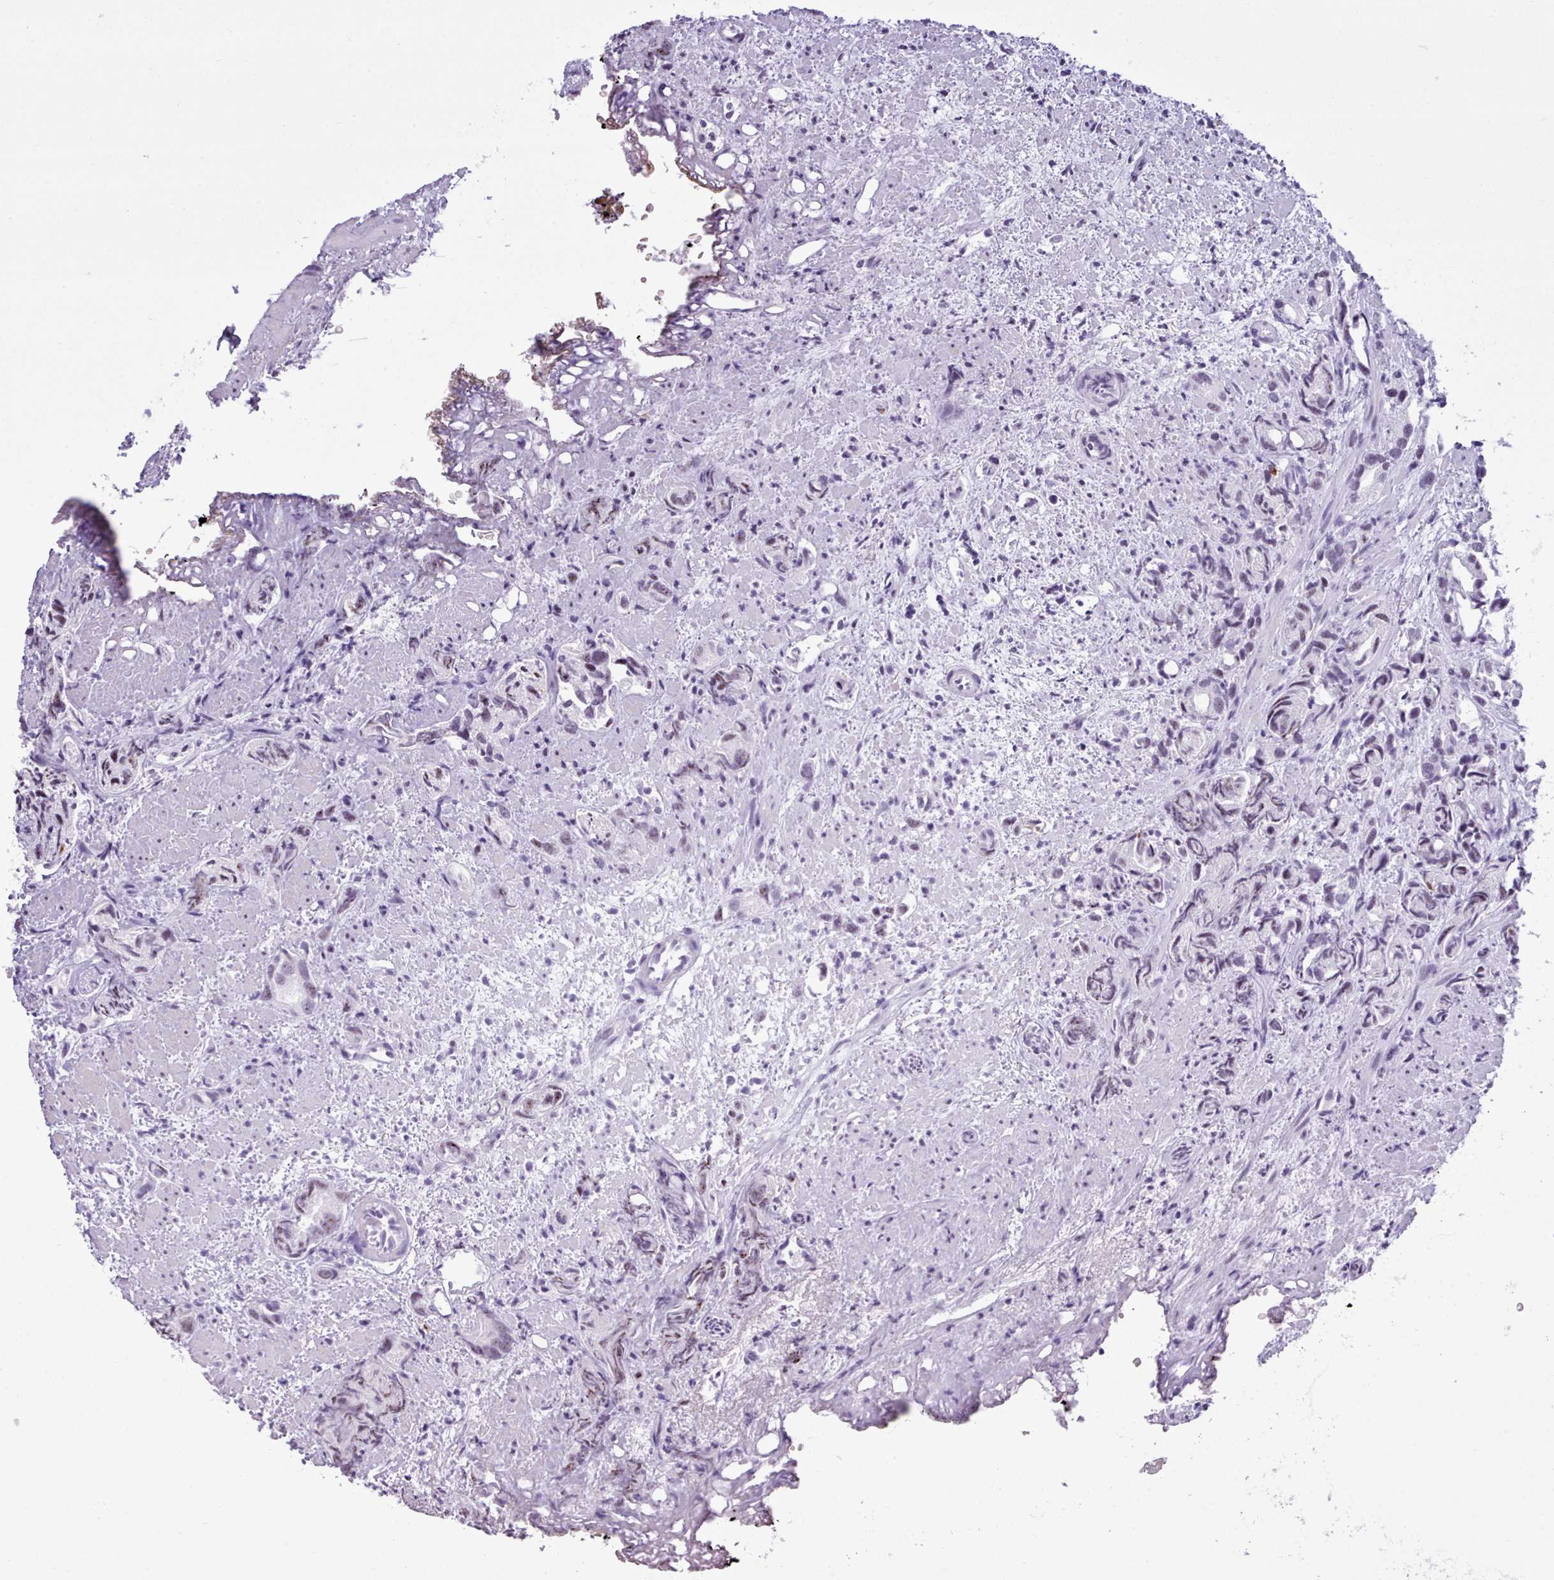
{"staining": {"intensity": "weak", "quantity": "<25%", "location": "nuclear"}, "tissue": "prostate cancer", "cell_type": "Tumor cells", "image_type": "cancer", "snomed": [{"axis": "morphology", "description": "Adenocarcinoma, High grade"}, {"axis": "topography", "description": "Prostate"}], "caption": "Tumor cells are negative for brown protein staining in prostate cancer (high-grade adenocarcinoma).", "gene": "FBXO48", "patient": {"sex": "male", "age": 82}}